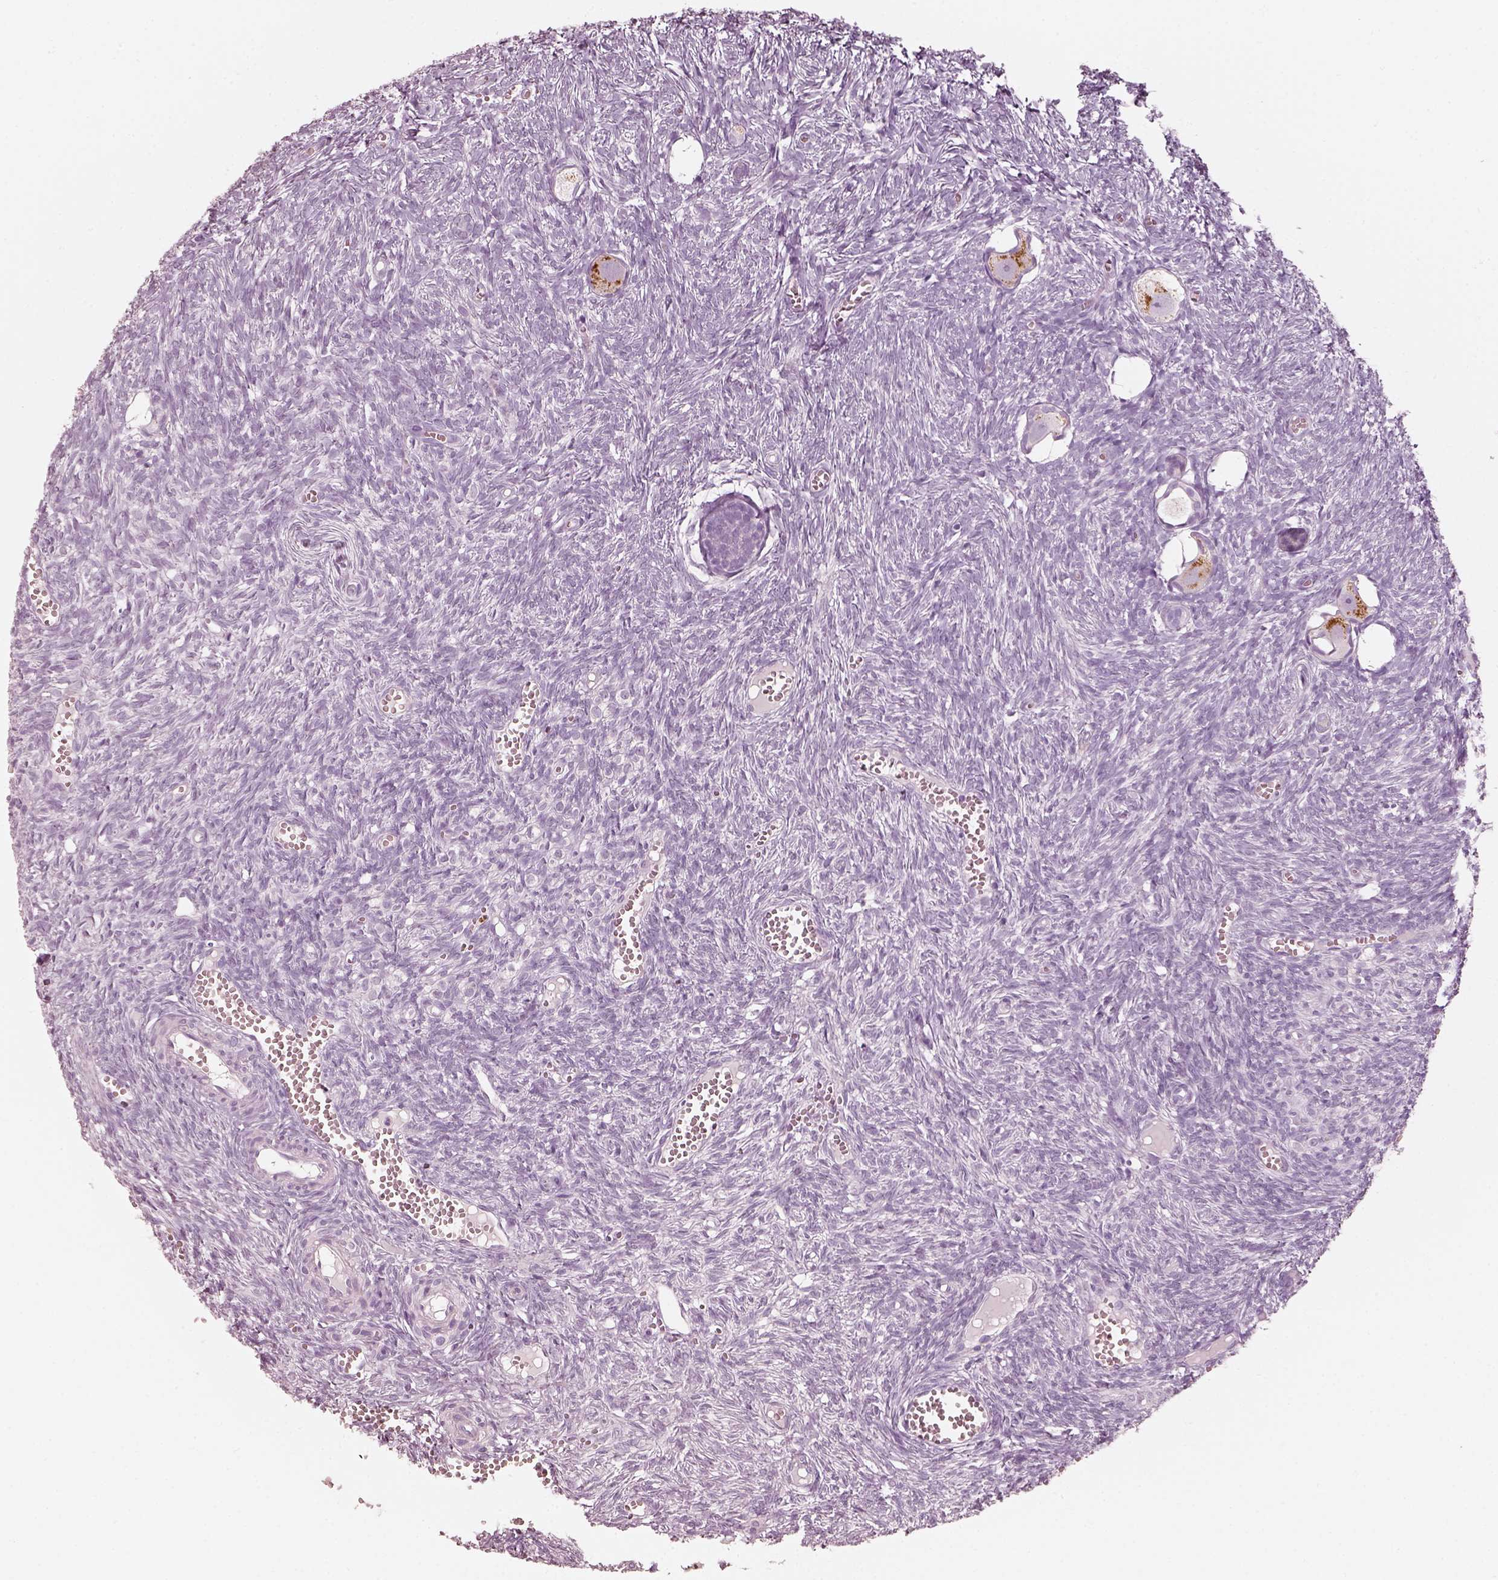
{"staining": {"intensity": "moderate", "quantity": ">75%", "location": "cytoplasmic/membranous"}, "tissue": "ovary", "cell_type": "Follicle cells", "image_type": "normal", "snomed": [{"axis": "morphology", "description": "Normal tissue, NOS"}, {"axis": "topography", "description": "Ovary"}], "caption": "Brown immunohistochemical staining in unremarkable ovary demonstrates moderate cytoplasmic/membranous expression in about >75% of follicle cells.", "gene": "R3HDML", "patient": {"sex": "female", "age": 43}}